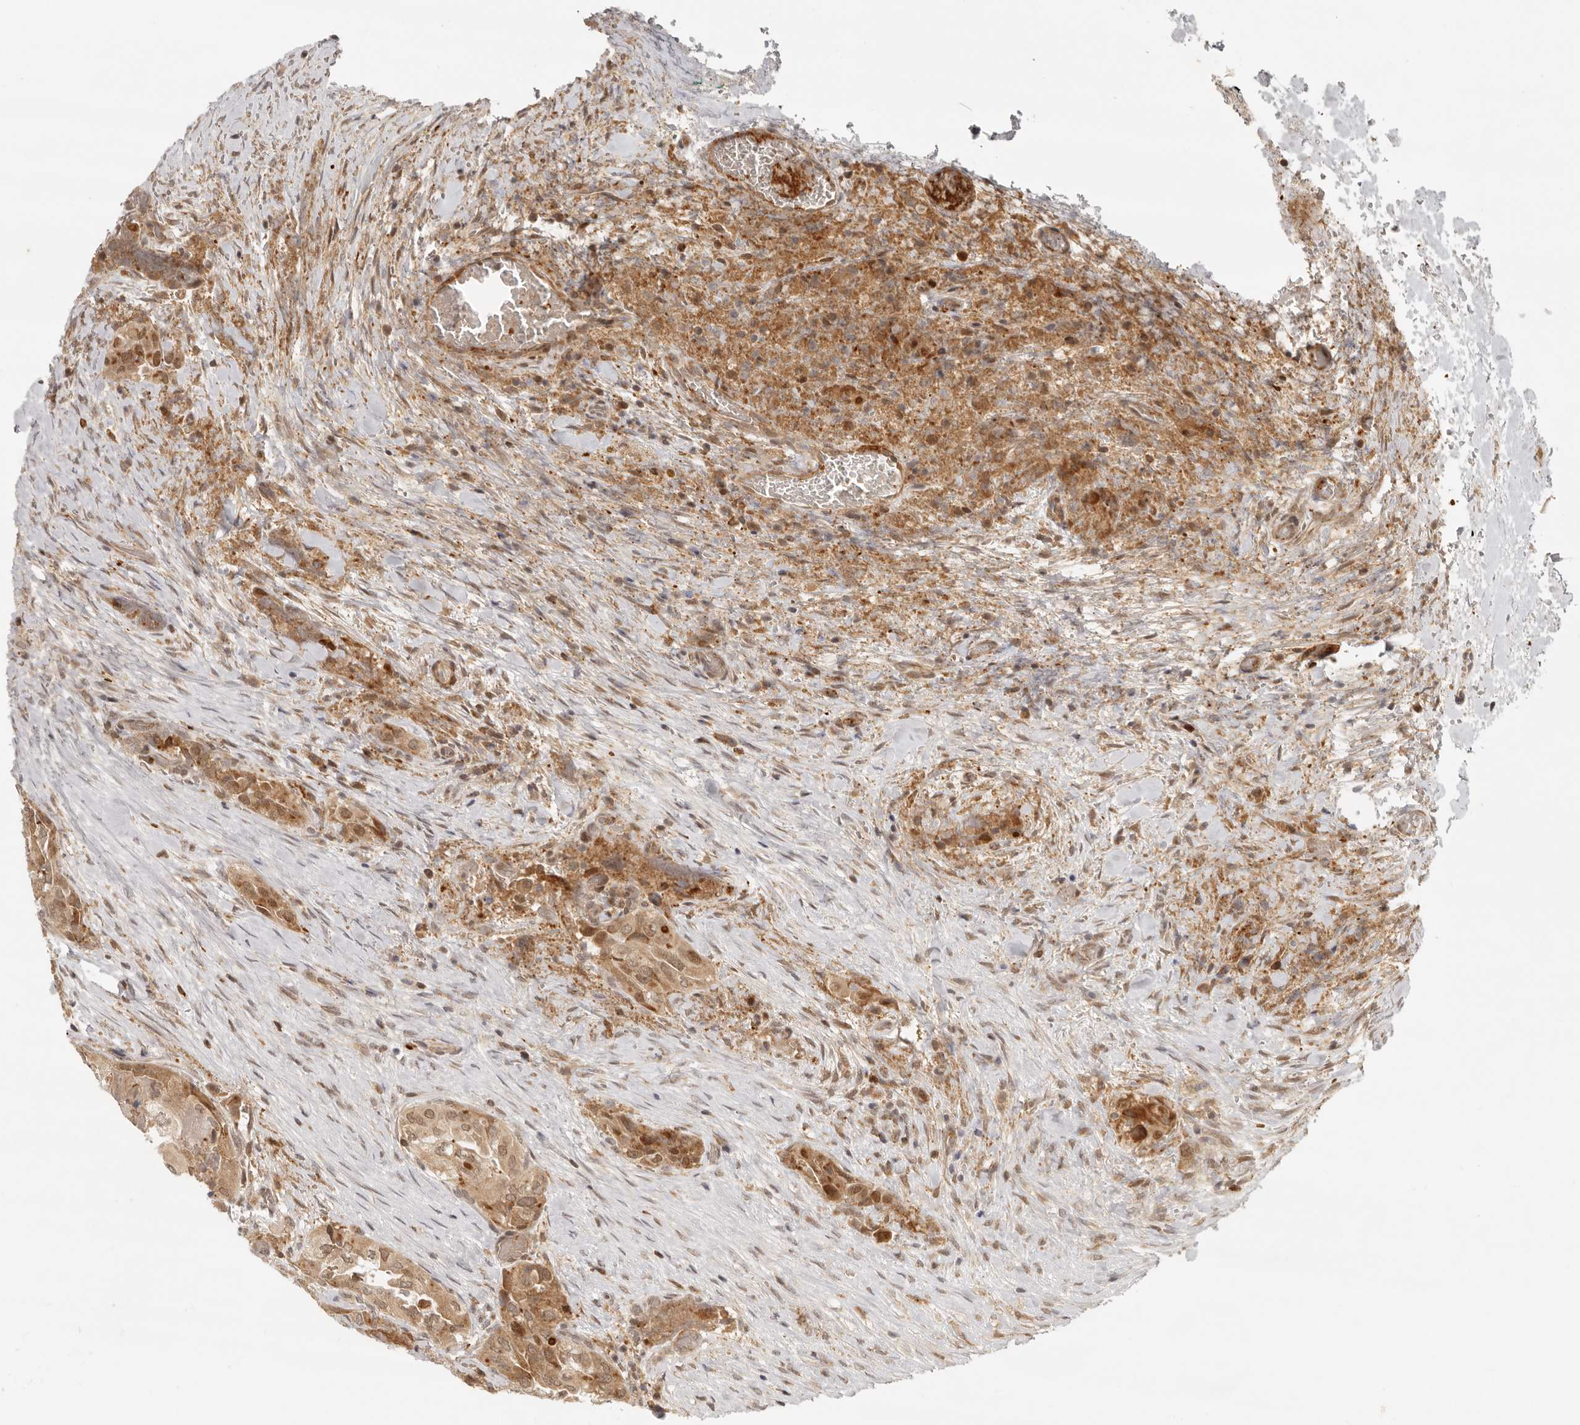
{"staining": {"intensity": "moderate", "quantity": ">75%", "location": "cytoplasmic/membranous,nuclear"}, "tissue": "thyroid cancer", "cell_type": "Tumor cells", "image_type": "cancer", "snomed": [{"axis": "morphology", "description": "Papillary adenocarcinoma, NOS"}, {"axis": "topography", "description": "Thyroid gland"}], "caption": "Thyroid papillary adenocarcinoma stained with a brown dye displays moderate cytoplasmic/membranous and nuclear positive staining in about >75% of tumor cells.", "gene": "AHDC1", "patient": {"sex": "female", "age": 59}}